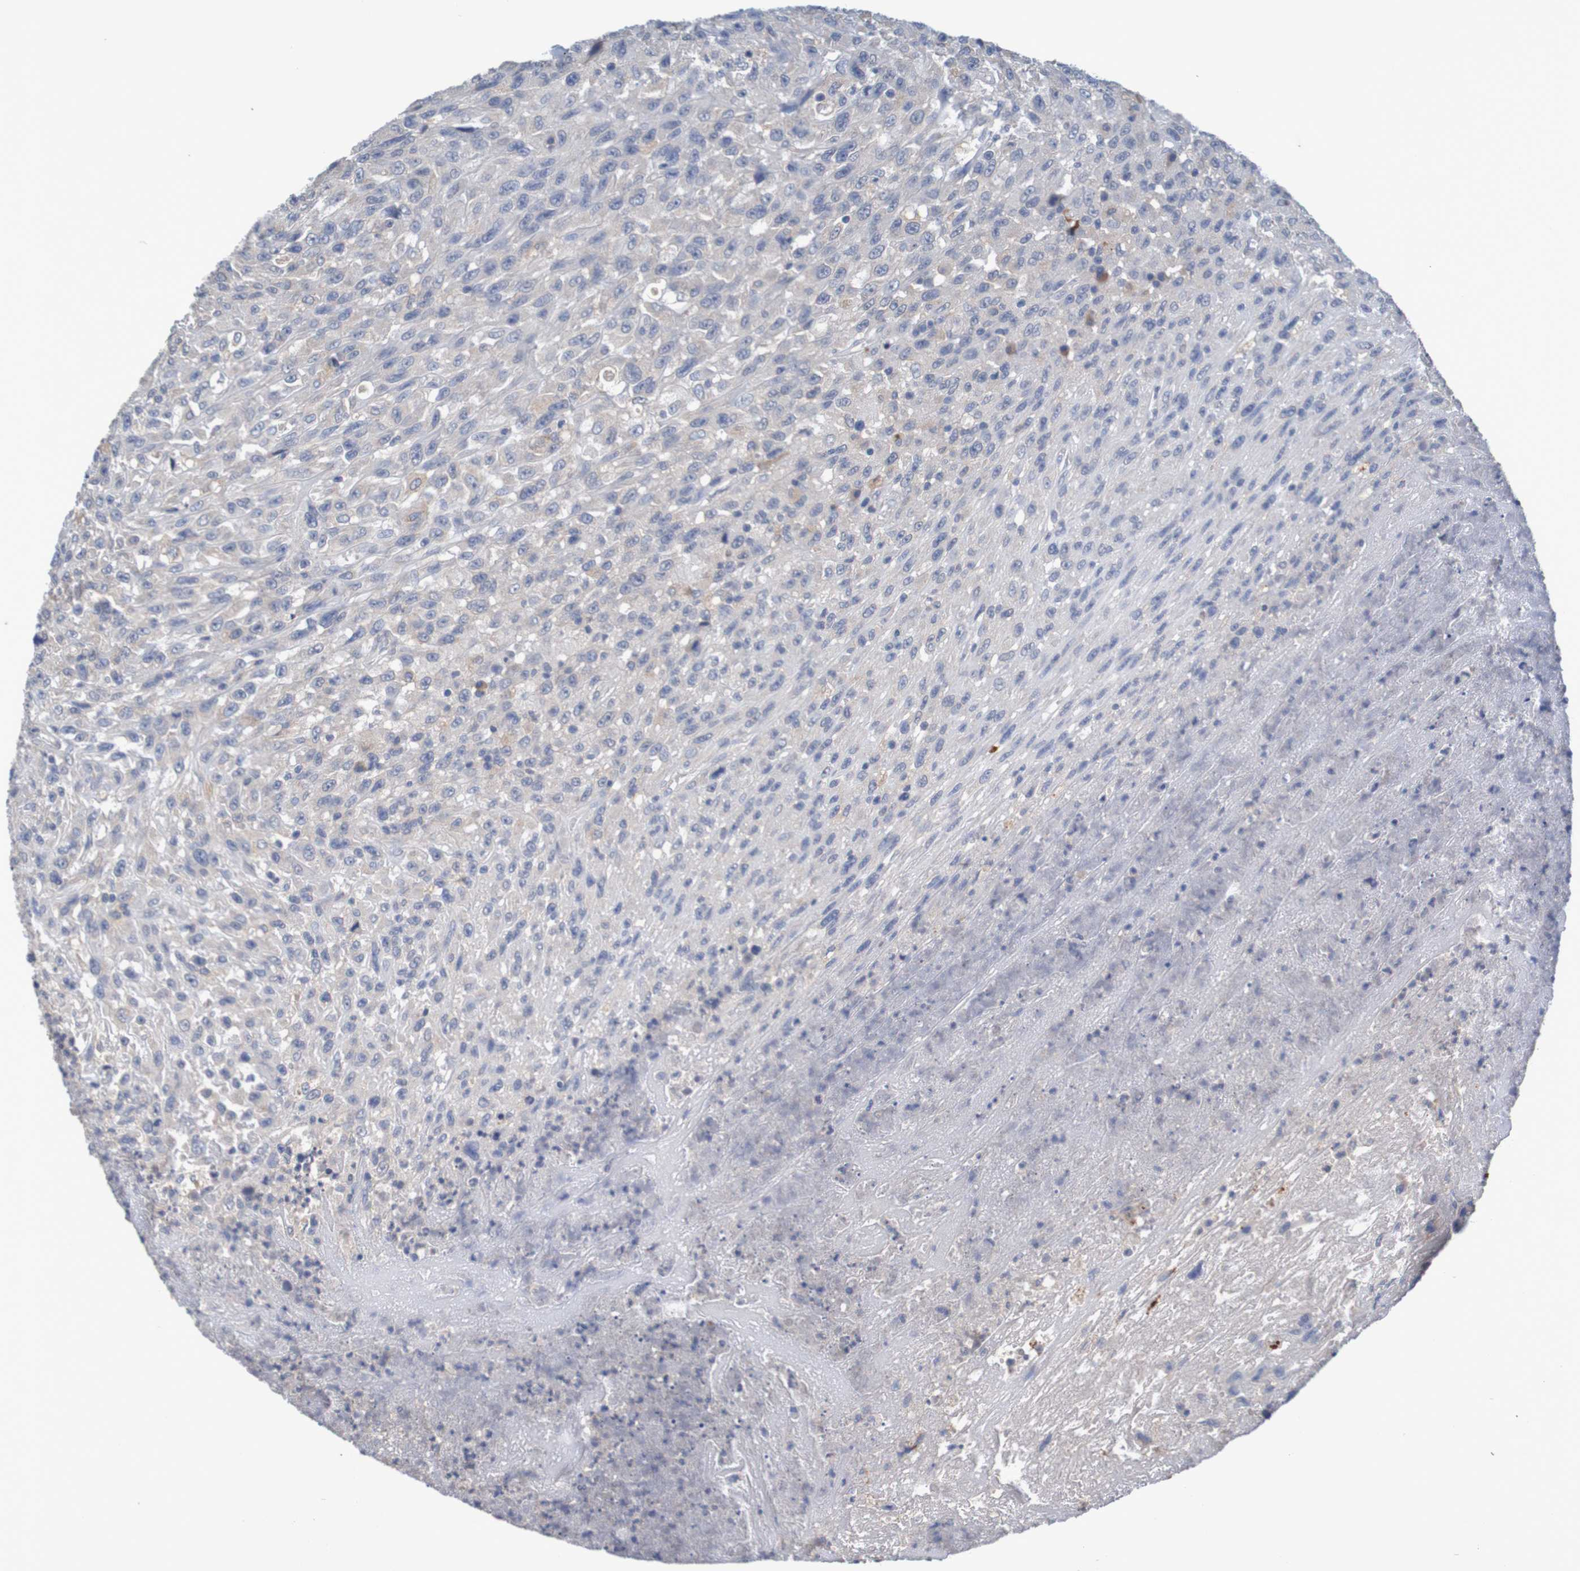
{"staining": {"intensity": "weak", "quantity": "<25%", "location": "cytoplasmic/membranous"}, "tissue": "urothelial cancer", "cell_type": "Tumor cells", "image_type": "cancer", "snomed": [{"axis": "morphology", "description": "Urothelial carcinoma, High grade"}, {"axis": "topography", "description": "Urinary bladder"}], "caption": "Urothelial cancer was stained to show a protein in brown. There is no significant staining in tumor cells.", "gene": "LTA", "patient": {"sex": "male", "age": 66}}